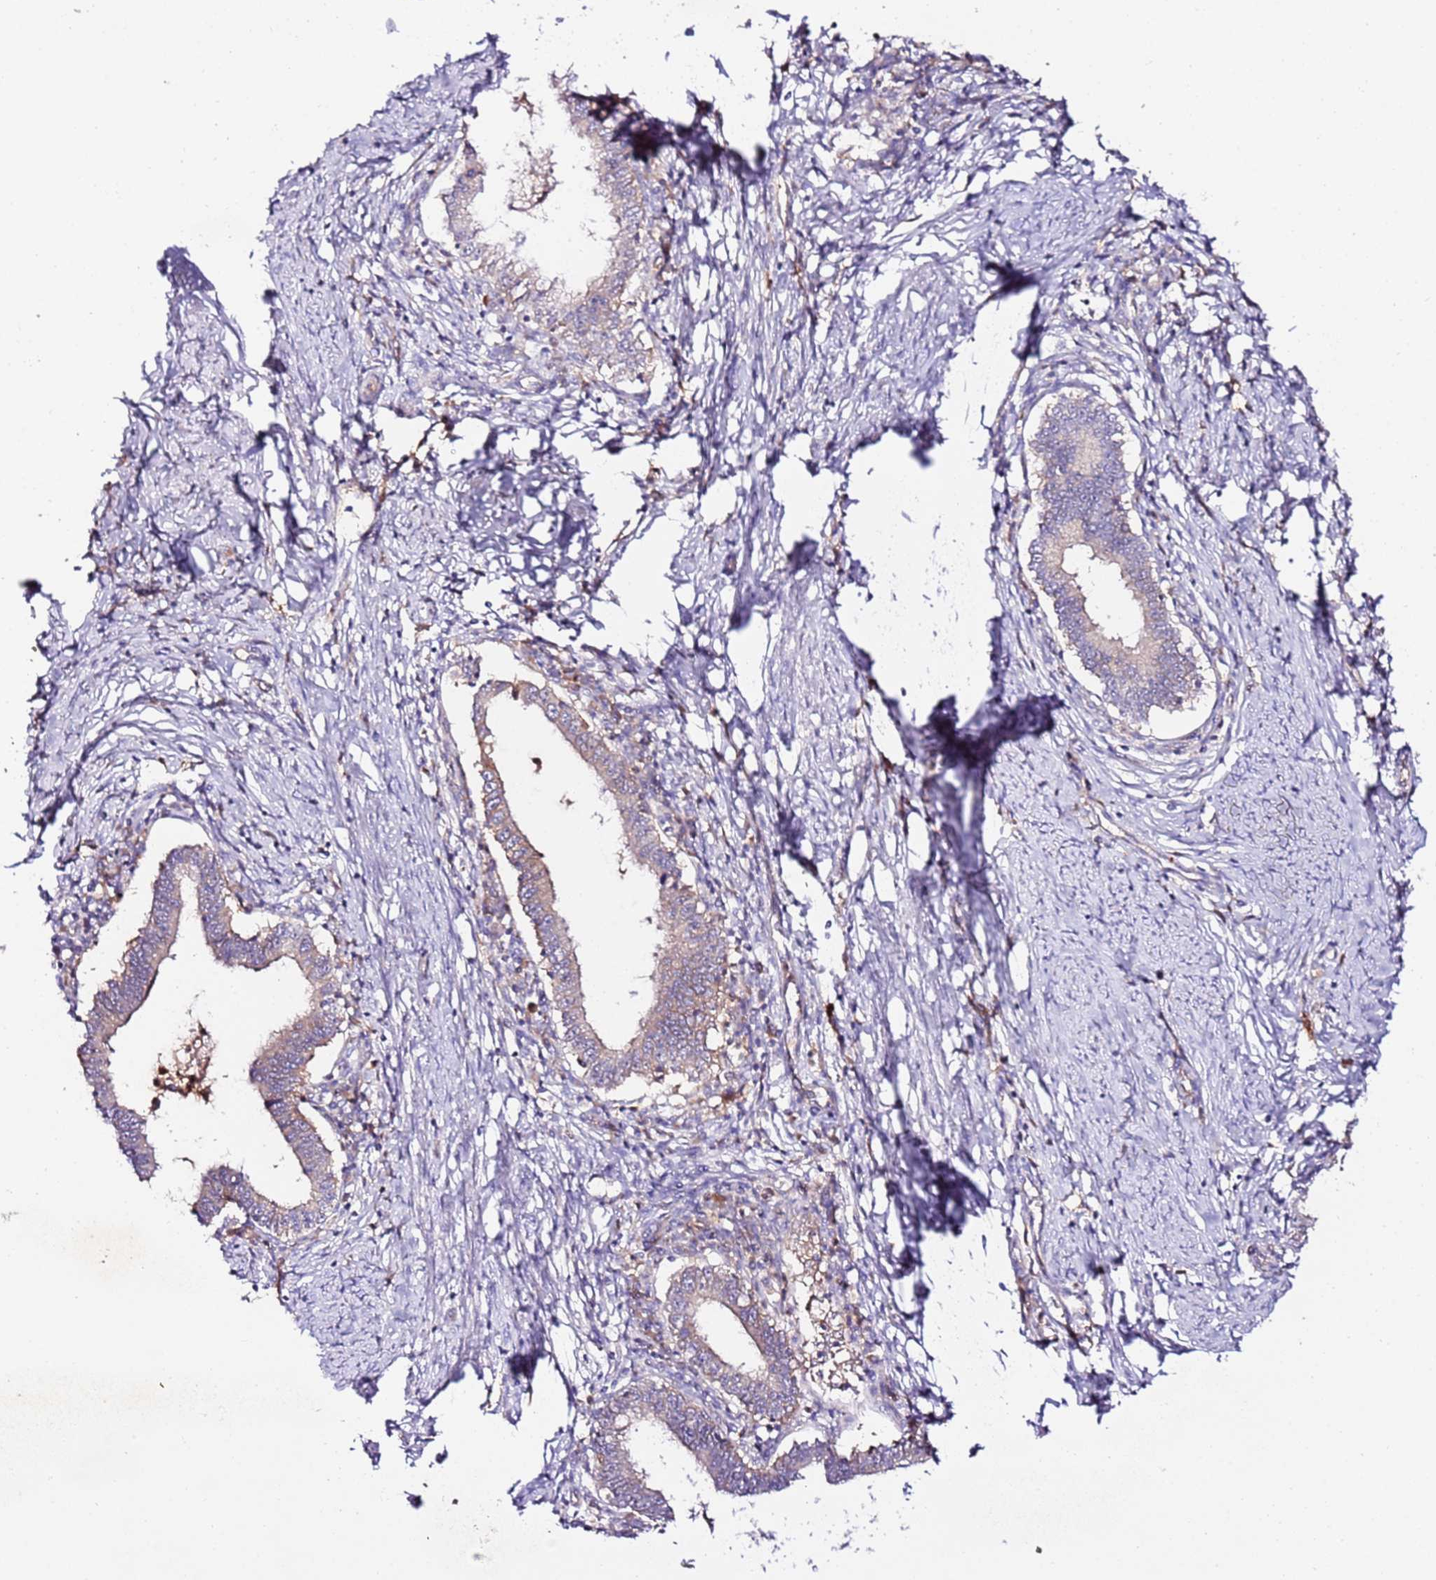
{"staining": {"intensity": "weak", "quantity": ">75%", "location": "cytoplasmic/membranous"}, "tissue": "cervical cancer", "cell_type": "Tumor cells", "image_type": "cancer", "snomed": [{"axis": "morphology", "description": "Adenocarcinoma, NOS"}, {"axis": "topography", "description": "Cervix"}], "caption": "Brown immunohistochemical staining in cervical cancer (adenocarcinoma) demonstrates weak cytoplasmic/membranous expression in approximately >75% of tumor cells.", "gene": "FLVCR1", "patient": {"sex": "female", "age": 36}}